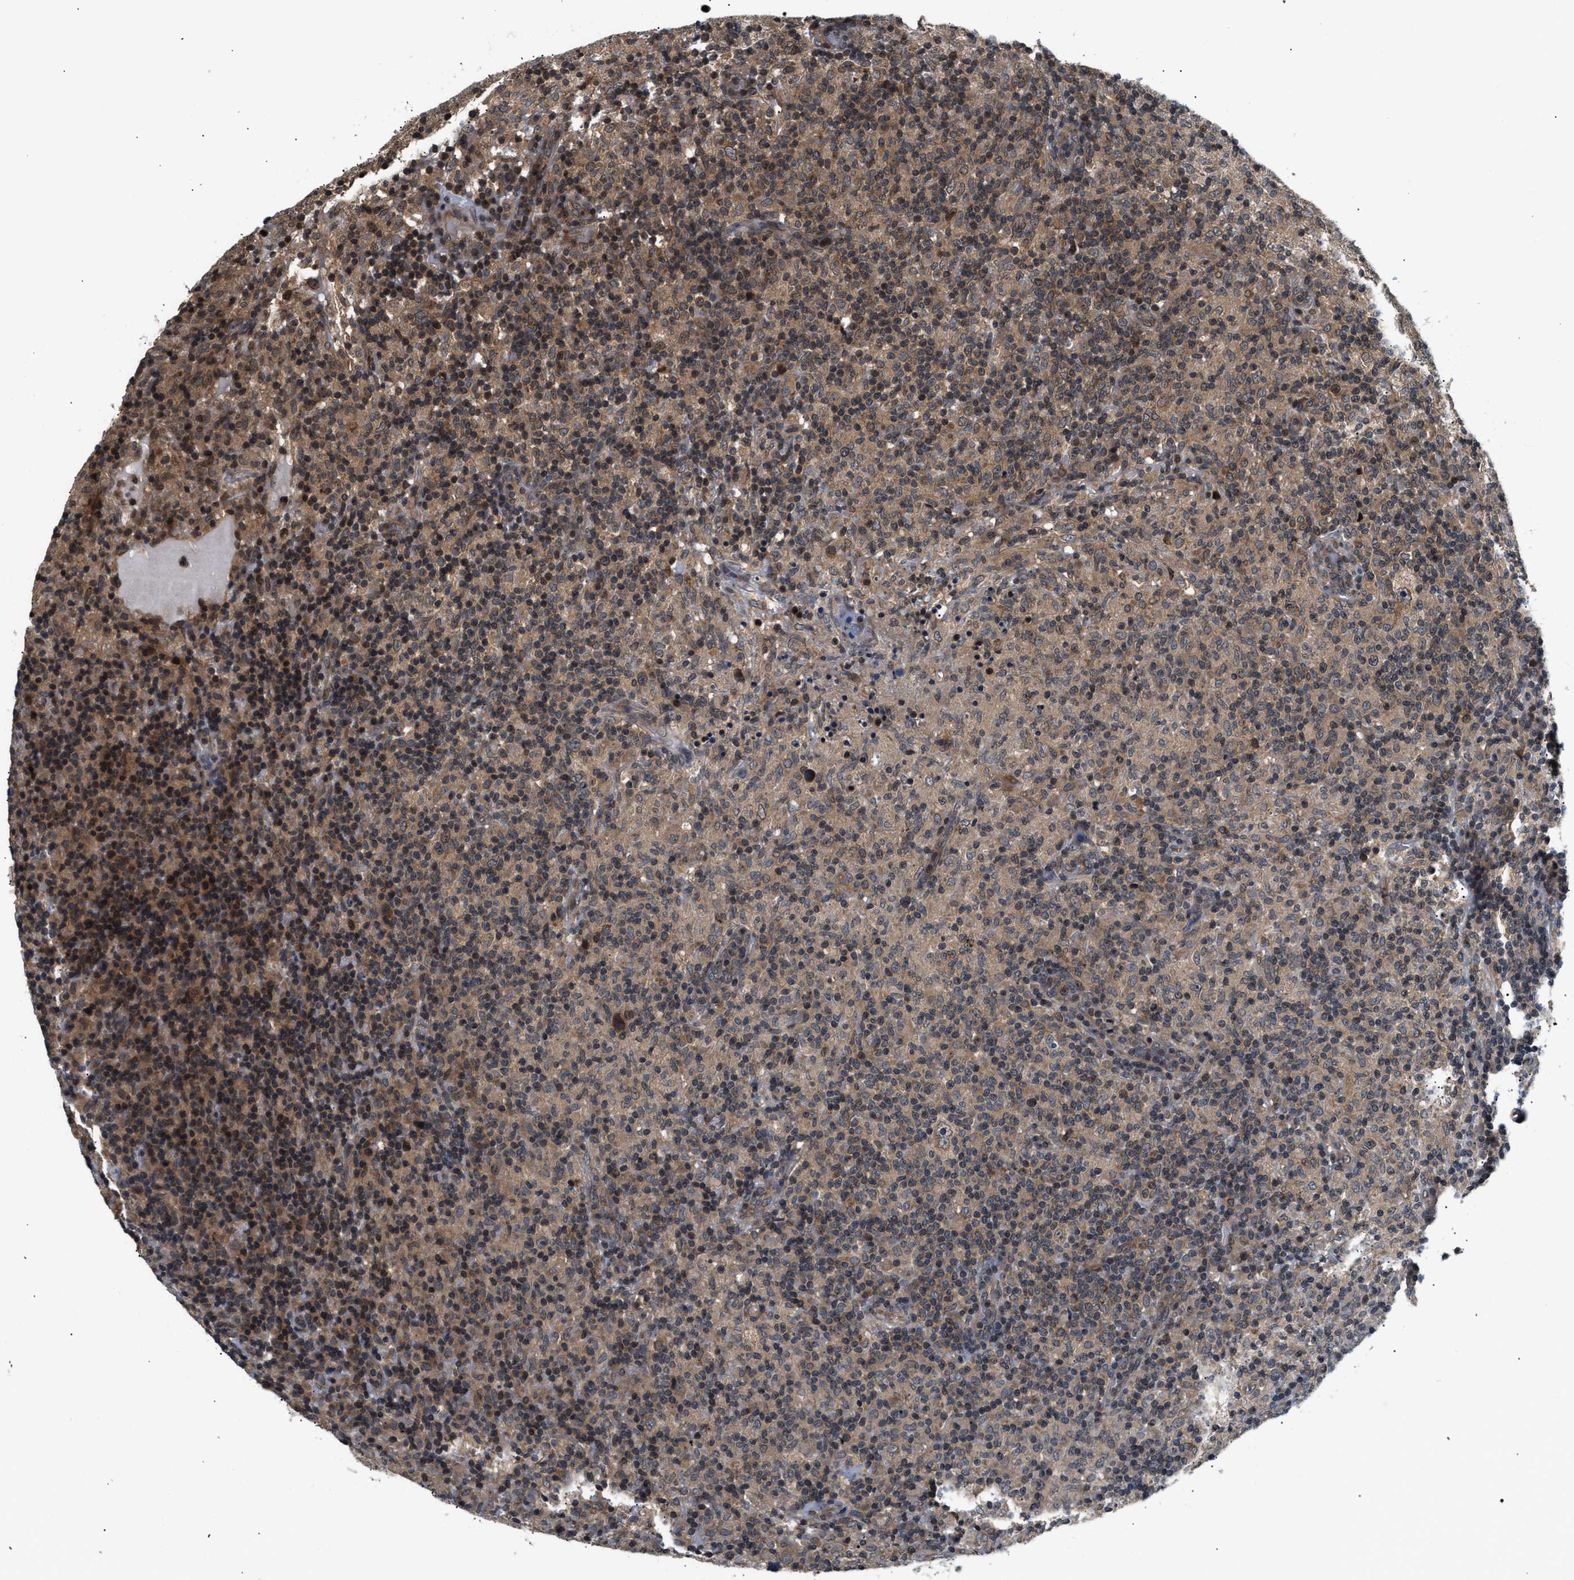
{"staining": {"intensity": "weak", "quantity": ">75%", "location": "cytoplasmic/membranous"}, "tissue": "lymphoma", "cell_type": "Tumor cells", "image_type": "cancer", "snomed": [{"axis": "morphology", "description": "Hodgkin's disease, NOS"}, {"axis": "topography", "description": "Lymph node"}], "caption": "Immunohistochemistry (IHC) micrograph of neoplastic tissue: human lymphoma stained using IHC shows low levels of weak protein expression localized specifically in the cytoplasmic/membranous of tumor cells, appearing as a cytoplasmic/membranous brown color.", "gene": "RAB29", "patient": {"sex": "male", "age": 70}}